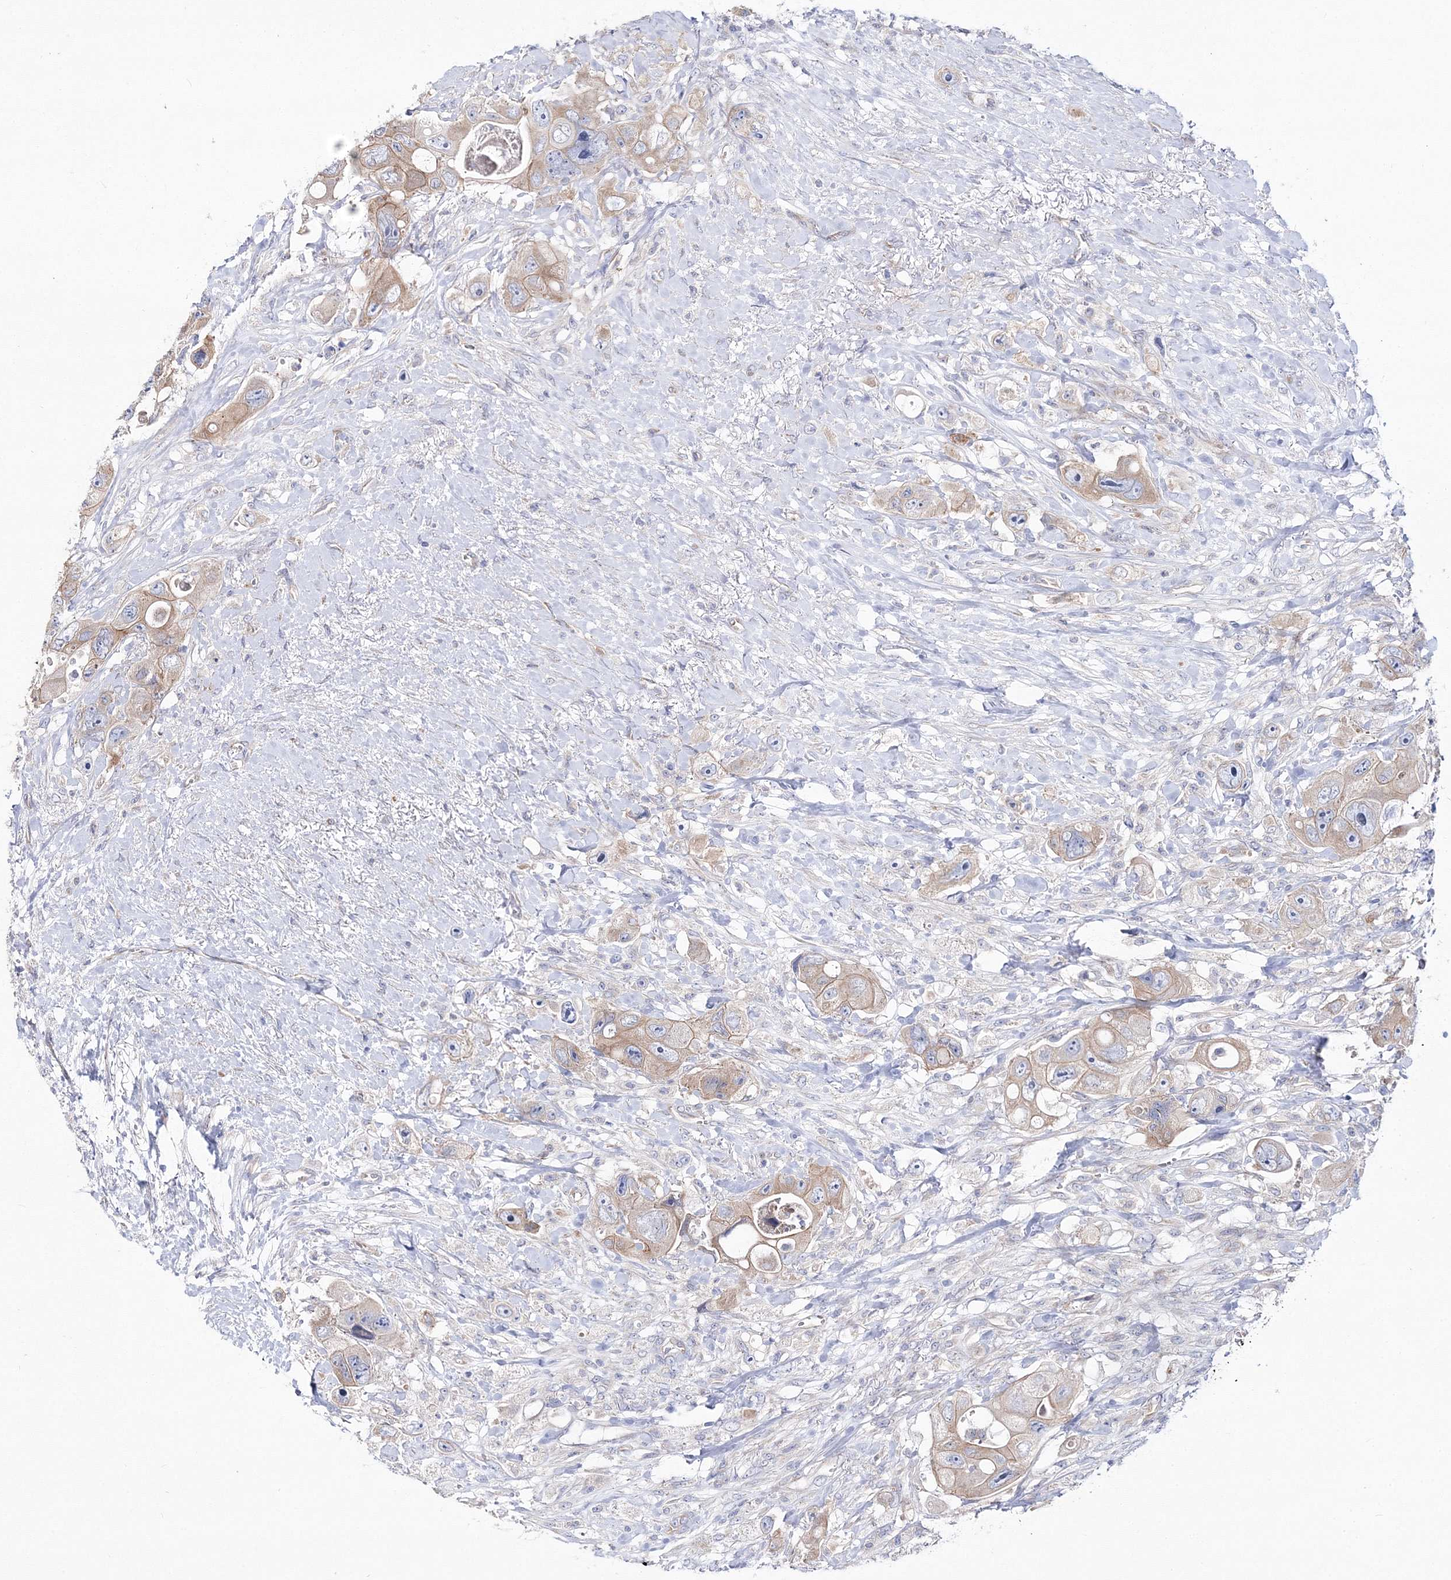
{"staining": {"intensity": "moderate", "quantity": ">75%", "location": "cytoplasmic/membranous"}, "tissue": "colorectal cancer", "cell_type": "Tumor cells", "image_type": "cancer", "snomed": [{"axis": "morphology", "description": "Adenocarcinoma, NOS"}, {"axis": "topography", "description": "Colon"}], "caption": "IHC of colorectal cancer demonstrates medium levels of moderate cytoplasmic/membranous expression in approximately >75% of tumor cells.", "gene": "ARHGAP32", "patient": {"sex": "female", "age": 46}}